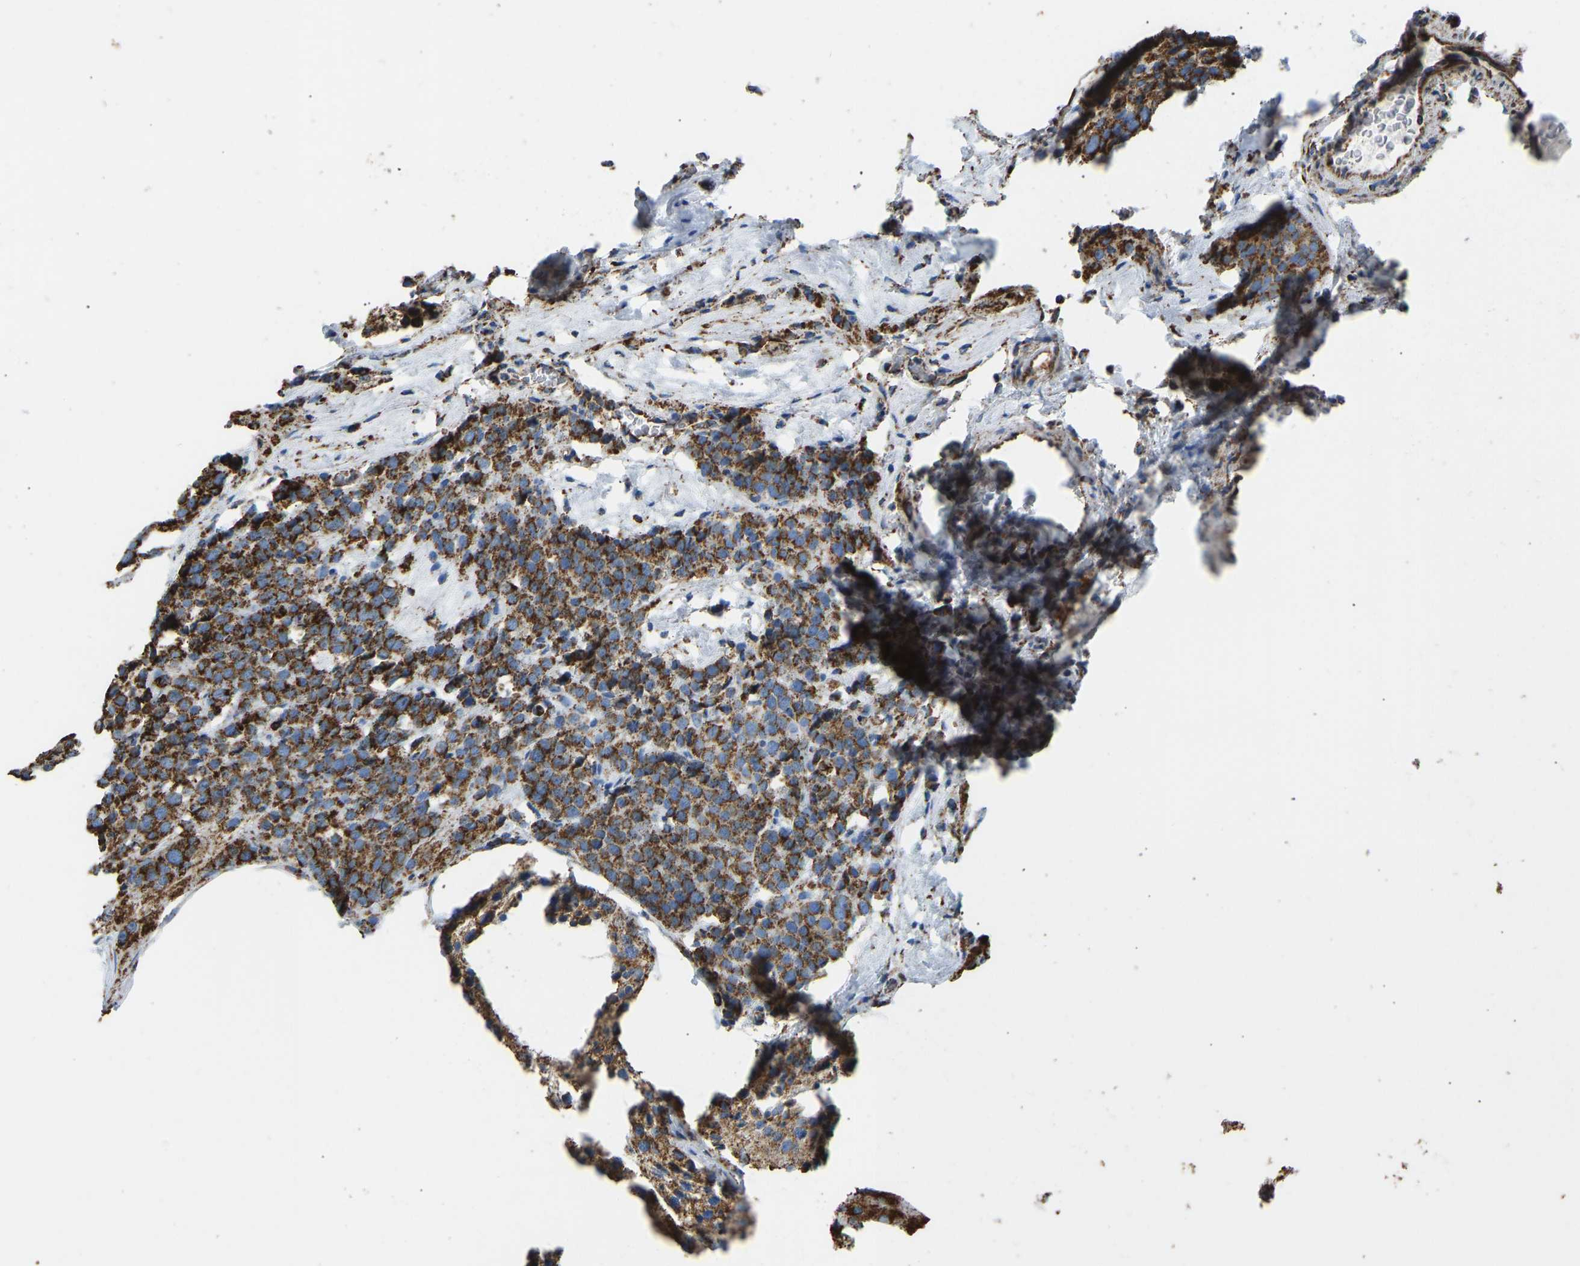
{"staining": {"intensity": "strong", "quantity": ">75%", "location": "cytoplasmic/membranous"}, "tissue": "testis cancer", "cell_type": "Tumor cells", "image_type": "cancer", "snomed": [{"axis": "morphology", "description": "Seminoma, NOS"}, {"axis": "topography", "description": "Testis"}], "caption": "Immunohistochemistry (IHC) photomicrograph of human testis seminoma stained for a protein (brown), which exhibits high levels of strong cytoplasmic/membranous positivity in approximately >75% of tumor cells.", "gene": "IRX6", "patient": {"sex": "male", "age": 71}}